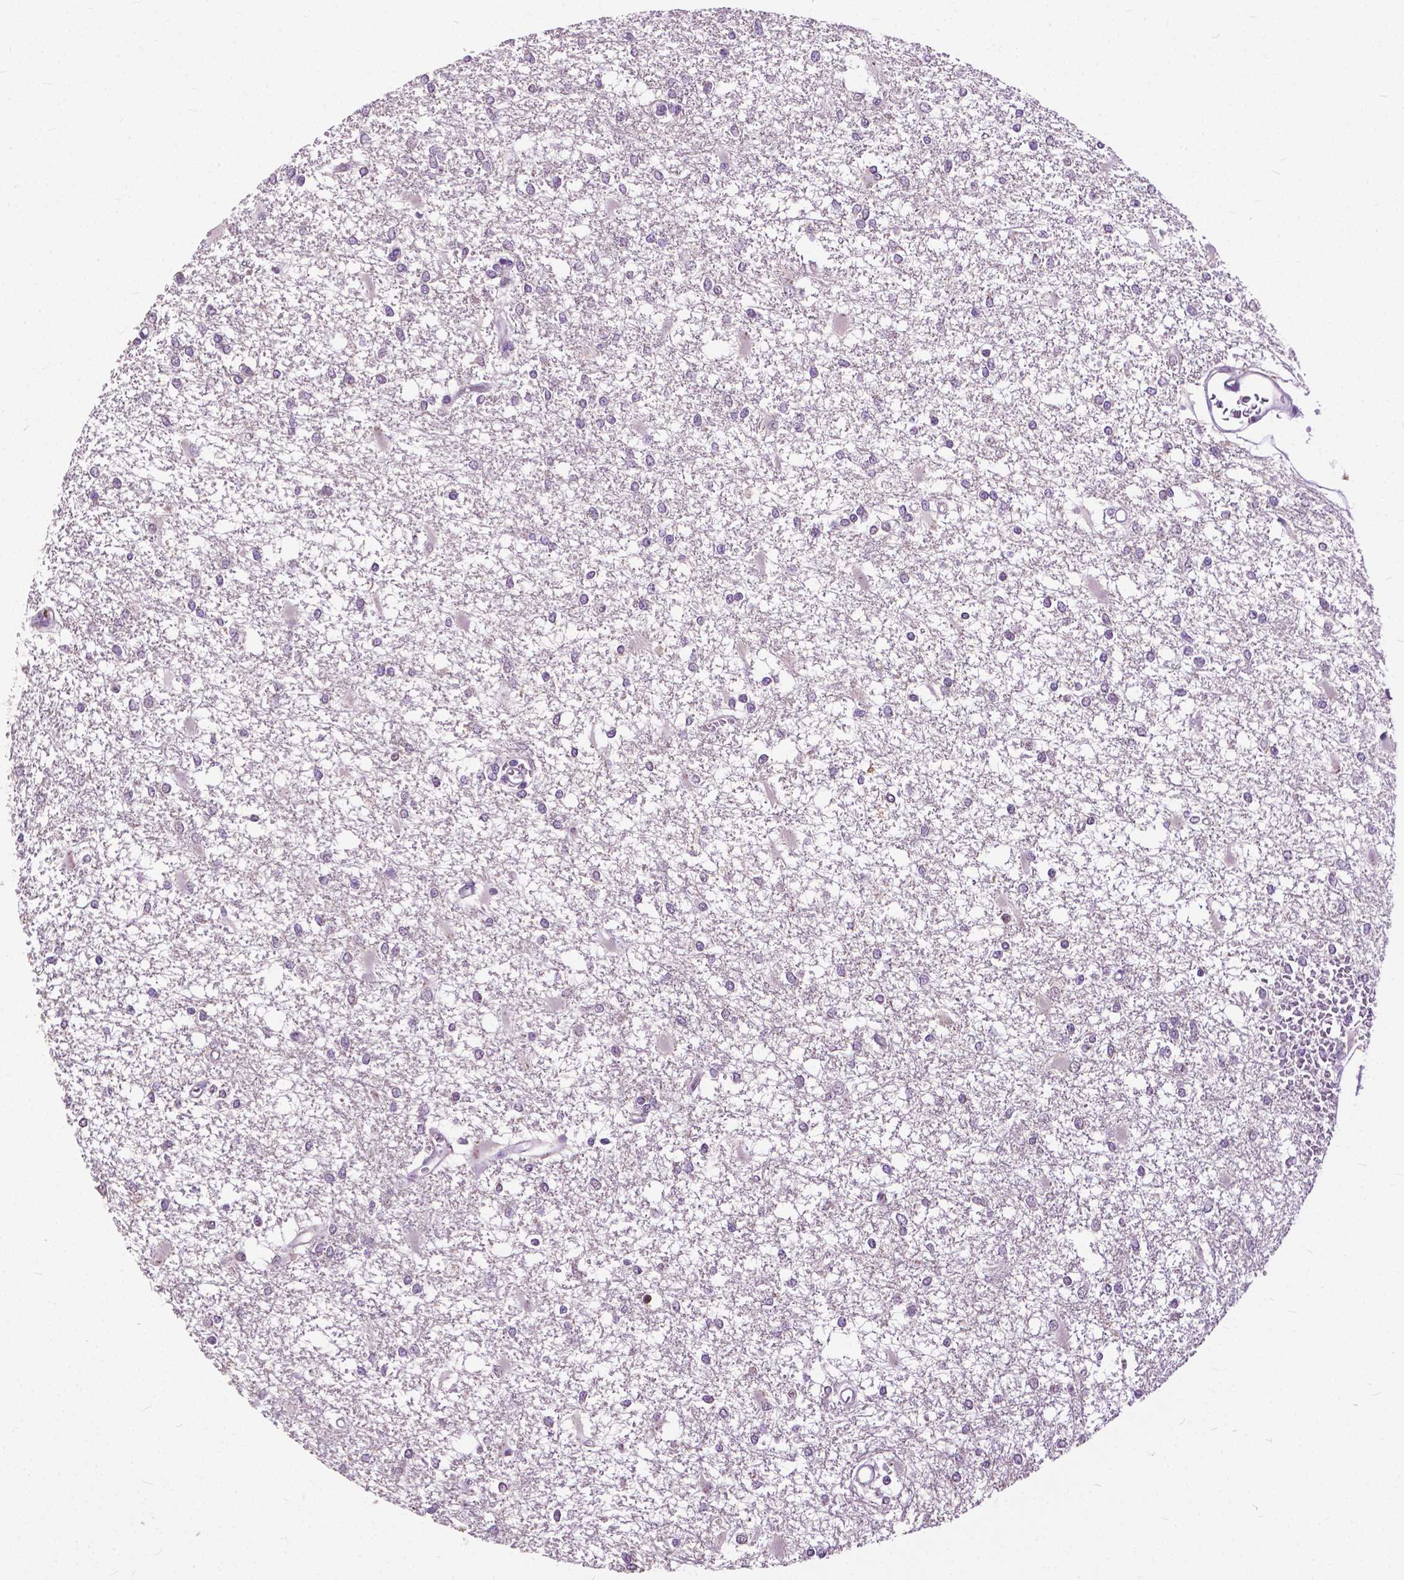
{"staining": {"intensity": "negative", "quantity": "none", "location": "none"}, "tissue": "glioma", "cell_type": "Tumor cells", "image_type": "cancer", "snomed": [{"axis": "morphology", "description": "Glioma, malignant, High grade"}, {"axis": "topography", "description": "Cerebral cortex"}], "caption": "The immunohistochemistry image has no significant expression in tumor cells of high-grade glioma (malignant) tissue. (Immunohistochemistry (ihc), brightfield microscopy, high magnification).", "gene": "TTC9B", "patient": {"sex": "male", "age": 79}}